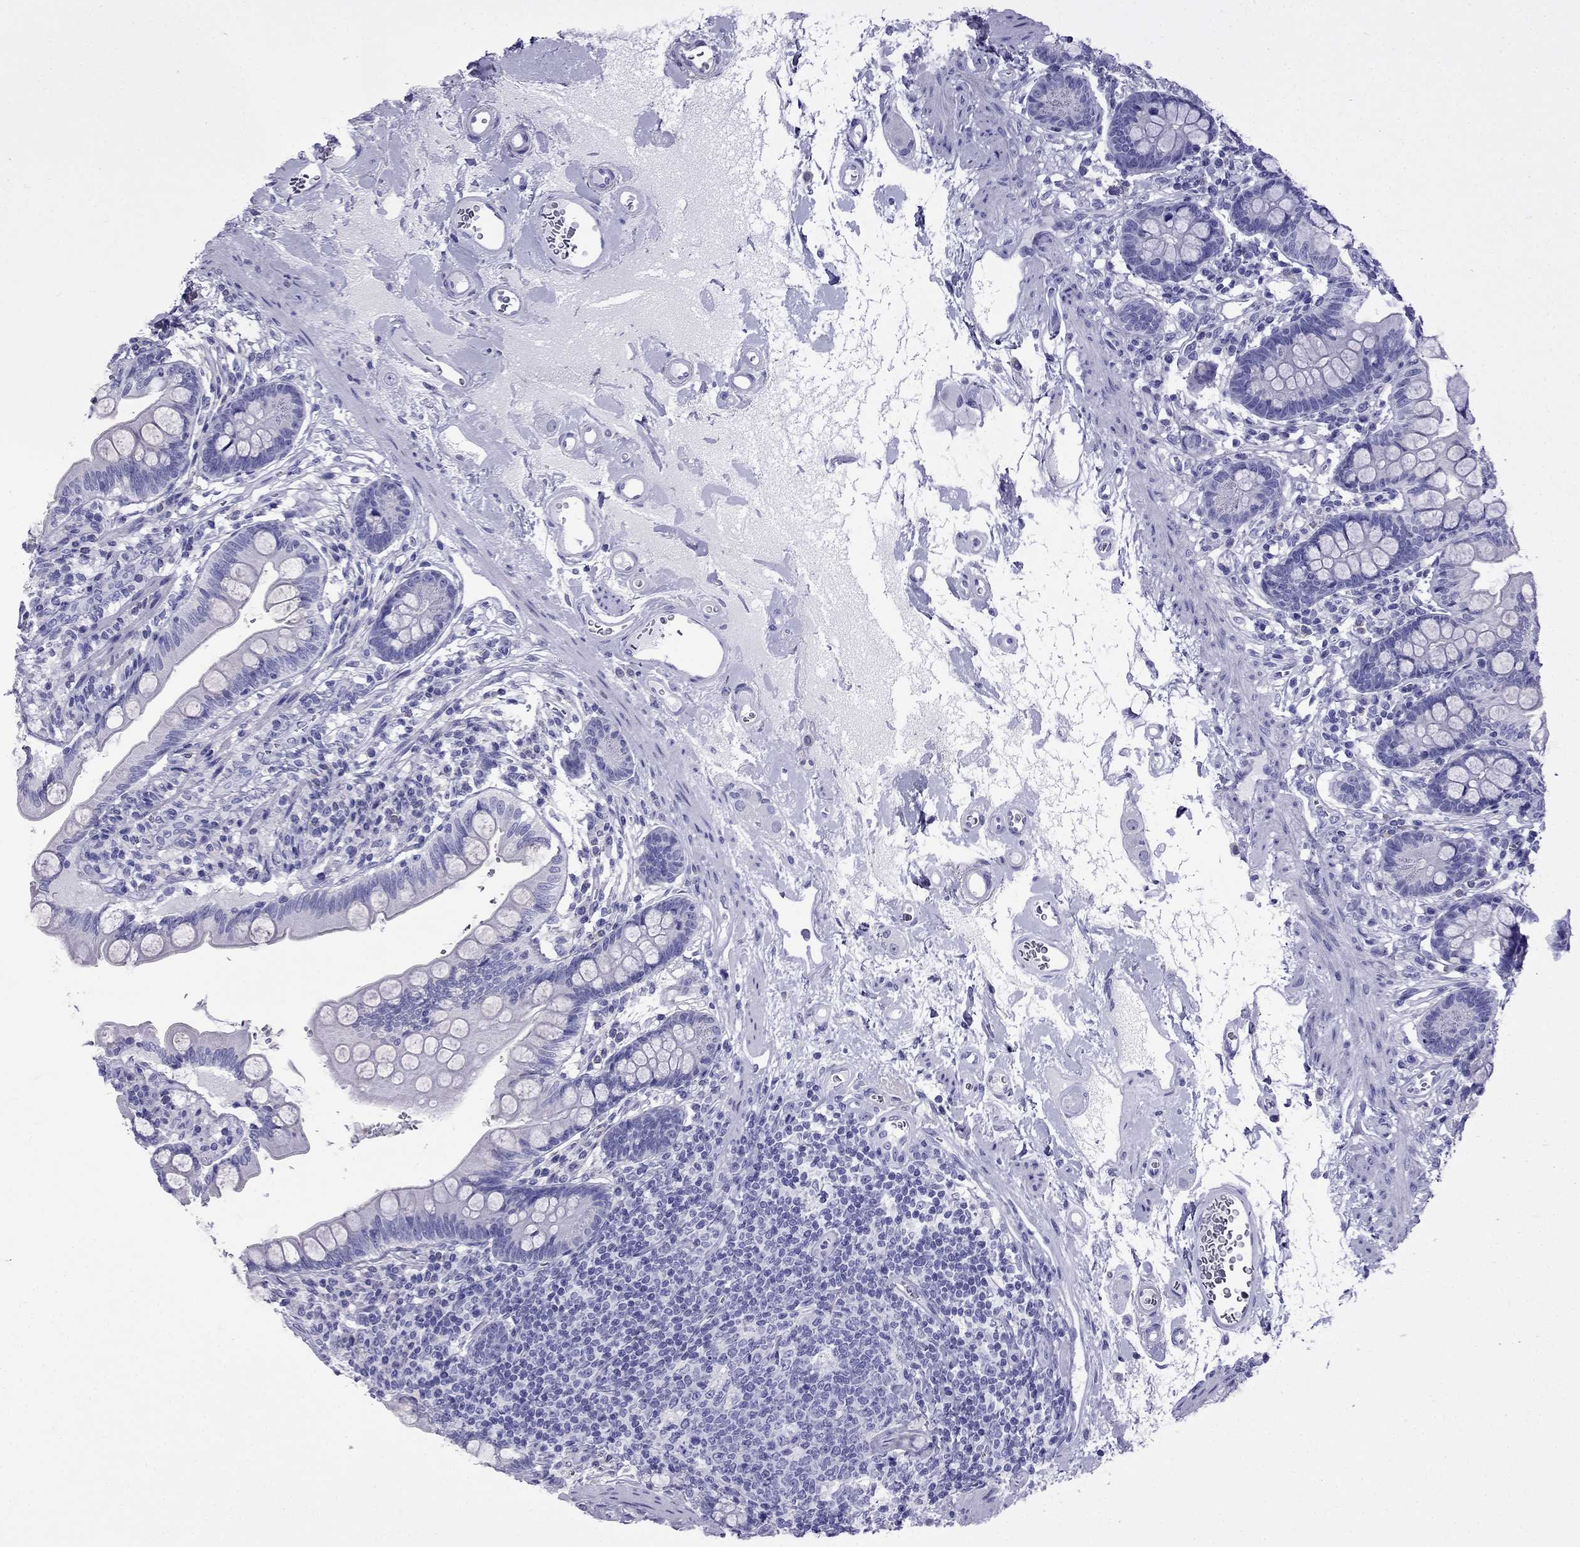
{"staining": {"intensity": "negative", "quantity": "none", "location": "none"}, "tissue": "small intestine", "cell_type": "Glandular cells", "image_type": "normal", "snomed": [{"axis": "morphology", "description": "Normal tissue, NOS"}, {"axis": "topography", "description": "Small intestine"}], "caption": "An immunohistochemistry (IHC) photomicrograph of benign small intestine is shown. There is no staining in glandular cells of small intestine. (Immunohistochemistry, brightfield microscopy, high magnification).", "gene": "ARR3", "patient": {"sex": "female", "age": 56}}